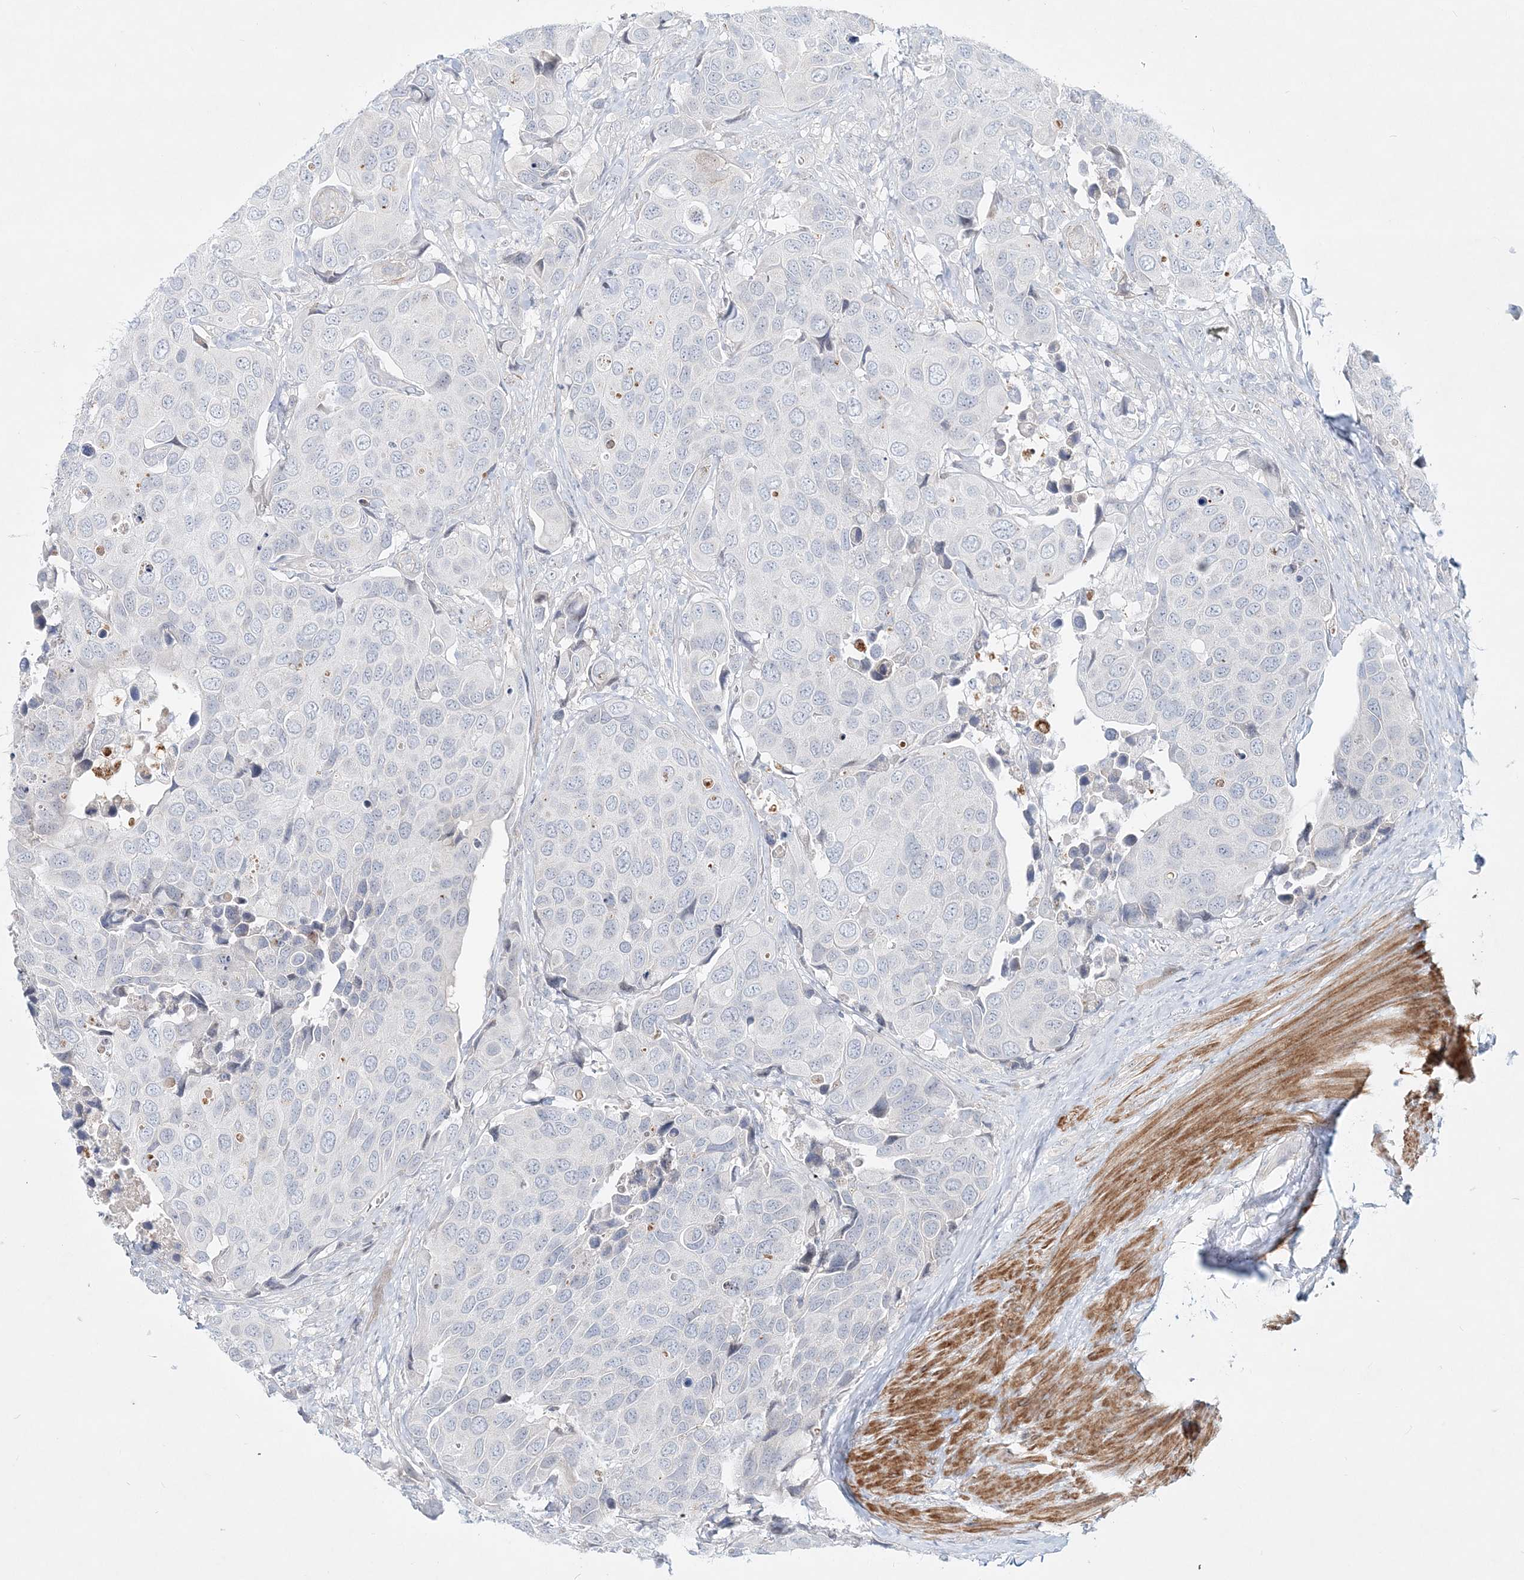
{"staining": {"intensity": "negative", "quantity": "none", "location": "none"}, "tissue": "urothelial cancer", "cell_type": "Tumor cells", "image_type": "cancer", "snomed": [{"axis": "morphology", "description": "Urothelial carcinoma, High grade"}, {"axis": "topography", "description": "Urinary bladder"}], "caption": "The image displays no staining of tumor cells in urothelial cancer.", "gene": "DNAH5", "patient": {"sex": "male", "age": 74}}